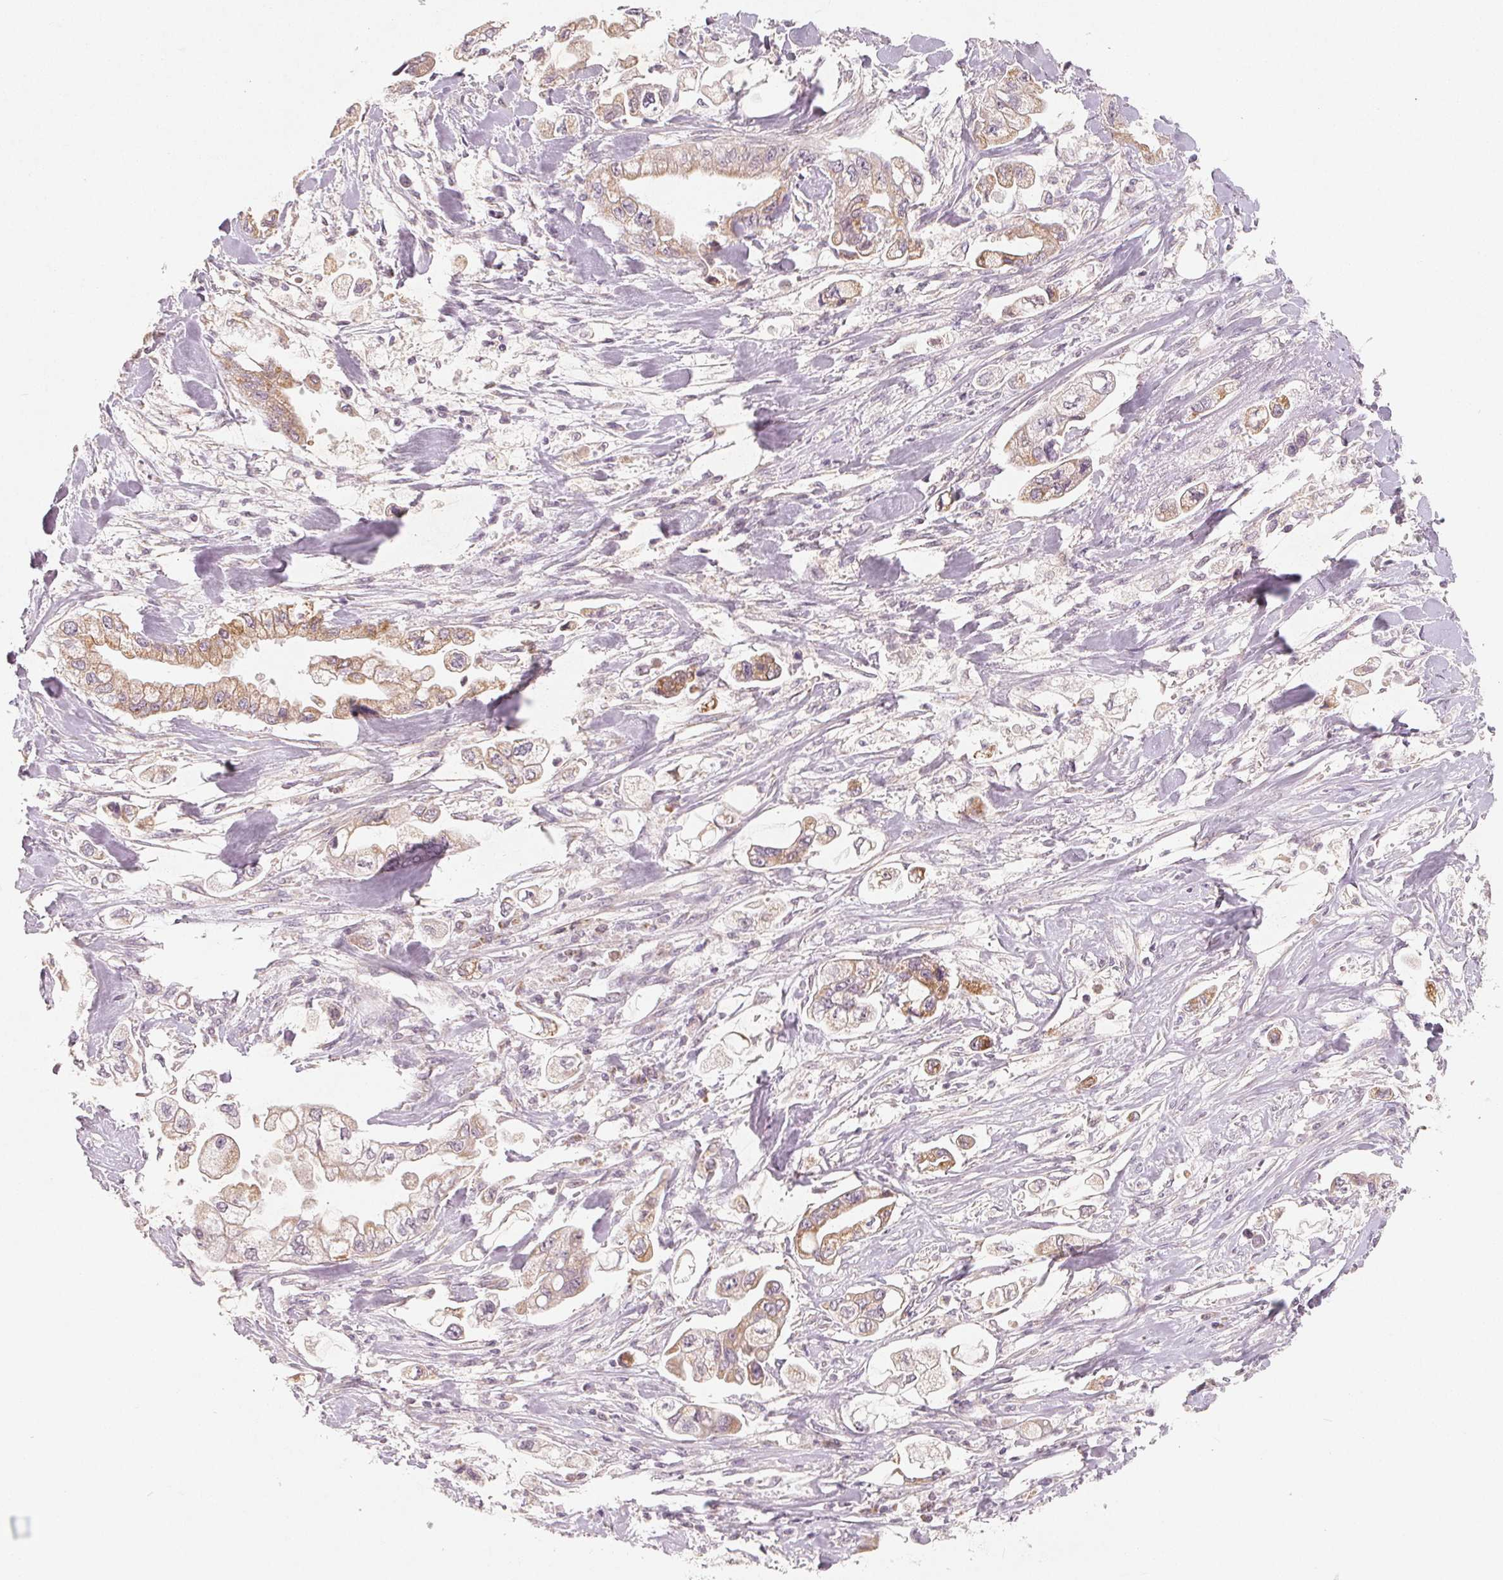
{"staining": {"intensity": "moderate", "quantity": "25%-75%", "location": "cytoplasmic/membranous"}, "tissue": "stomach cancer", "cell_type": "Tumor cells", "image_type": "cancer", "snomed": [{"axis": "morphology", "description": "Adenocarcinoma, NOS"}, {"axis": "topography", "description": "Stomach"}], "caption": "Human adenocarcinoma (stomach) stained for a protein (brown) shows moderate cytoplasmic/membranous positive expression in about 25%-75% of tumor cells.", "gene": "GHITM", "patient": {"sex": "male", "age": 62}}